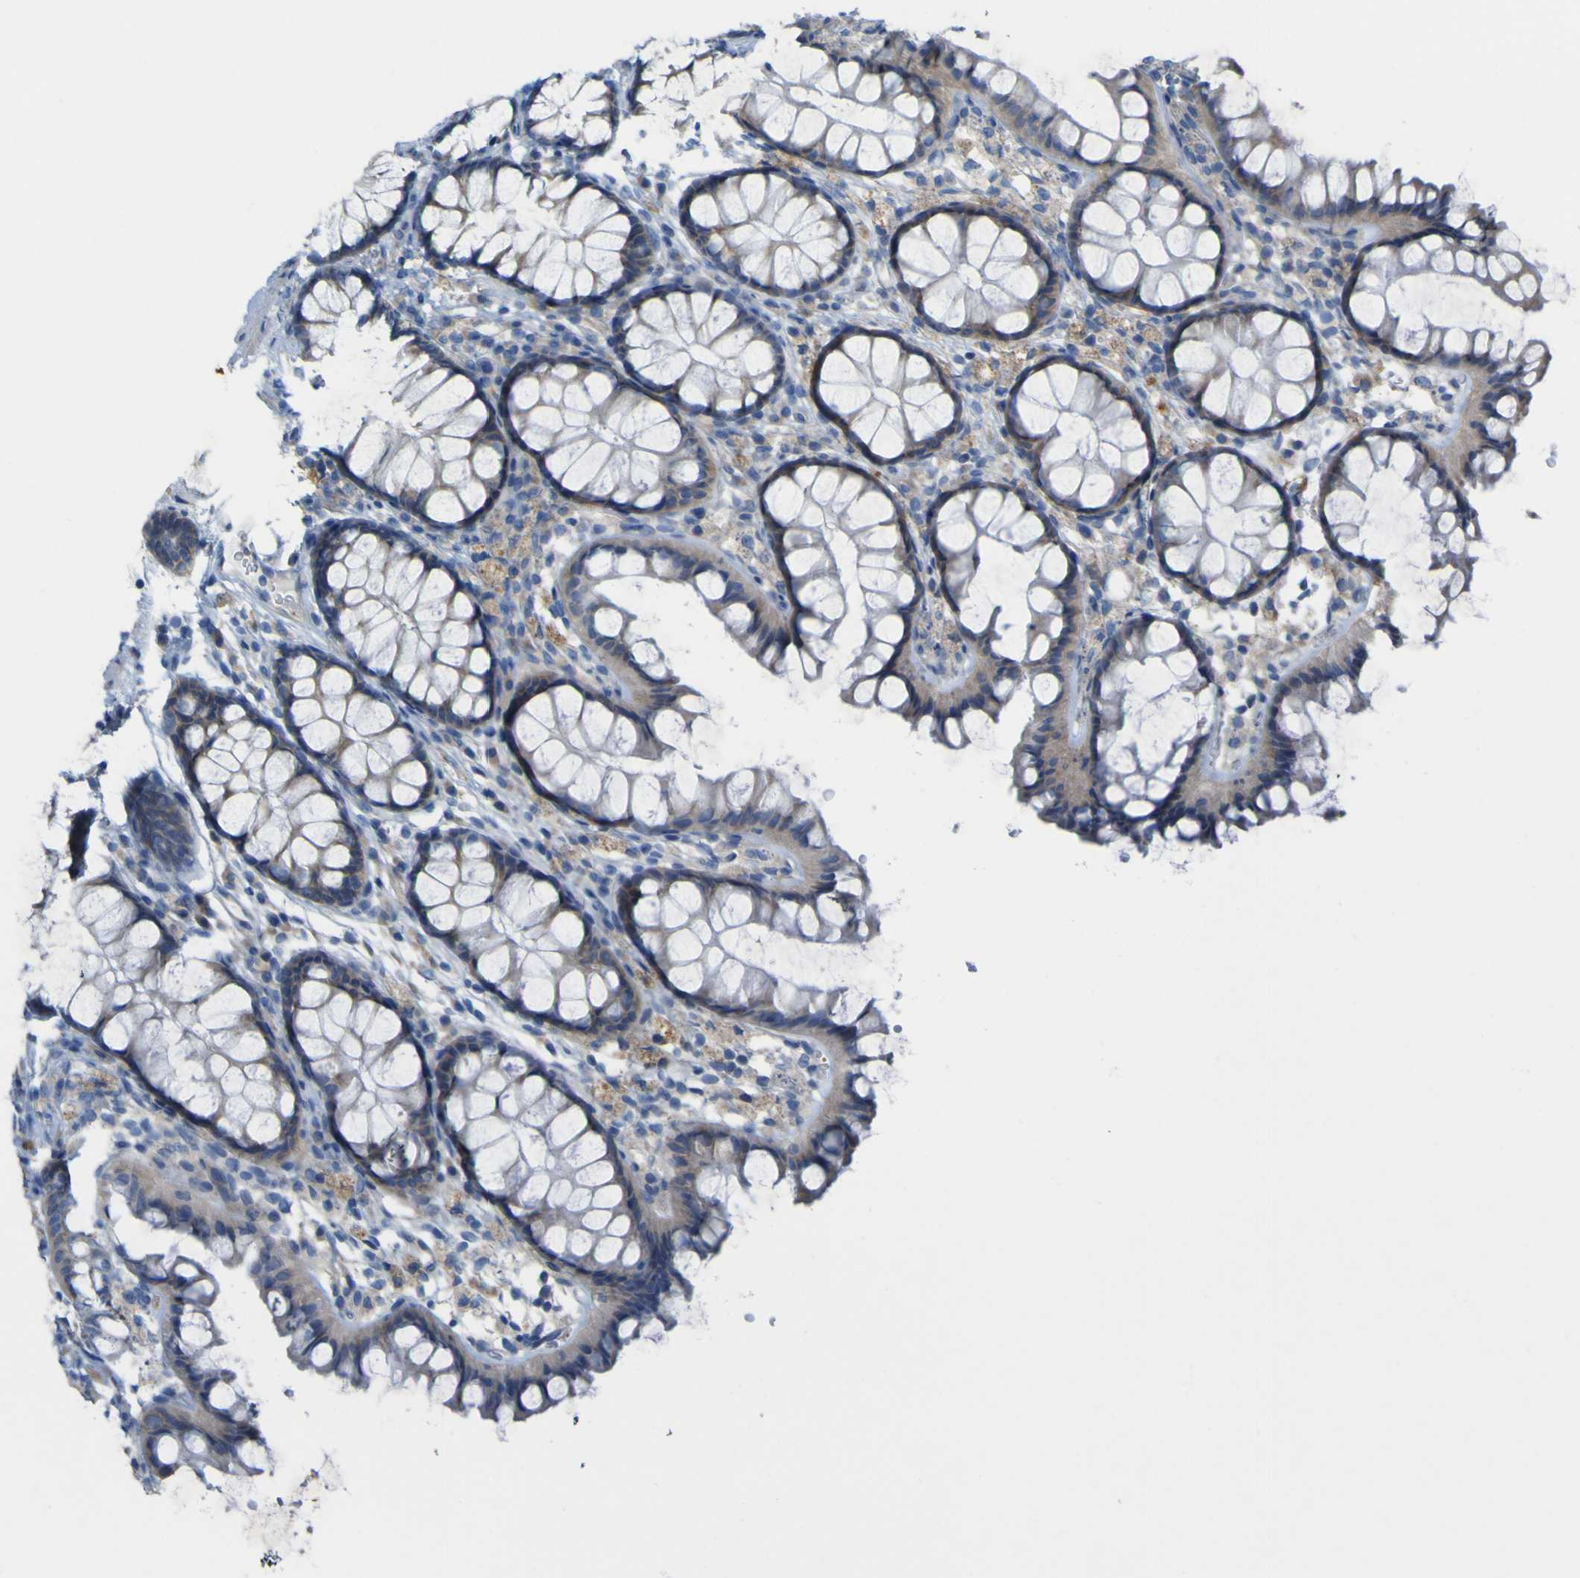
{"staining": {"intensity": "negative", "quantity": "none", "location": "none"}, "tissue": "colon", "cell_type": "Endothelial cells", "image_type": "normal", "snomed": [{"axis": "morphology", "description": "Normal tissue, NOS"}, {"axis": "topography", "description": "Colon"}], "caption": "High magnification brightfield microscopy of benign colon stained with DAB (3,3'-diaminobenzidine) (brown) and counterstained with hematoxylin (blue): endothelial cells show no significant positivity. (Immunohistochemistry (ihc), brightfield microscopy, high magnification).", "gene": "MYEOV", "patient": {"sex": "female", "age": 55}}